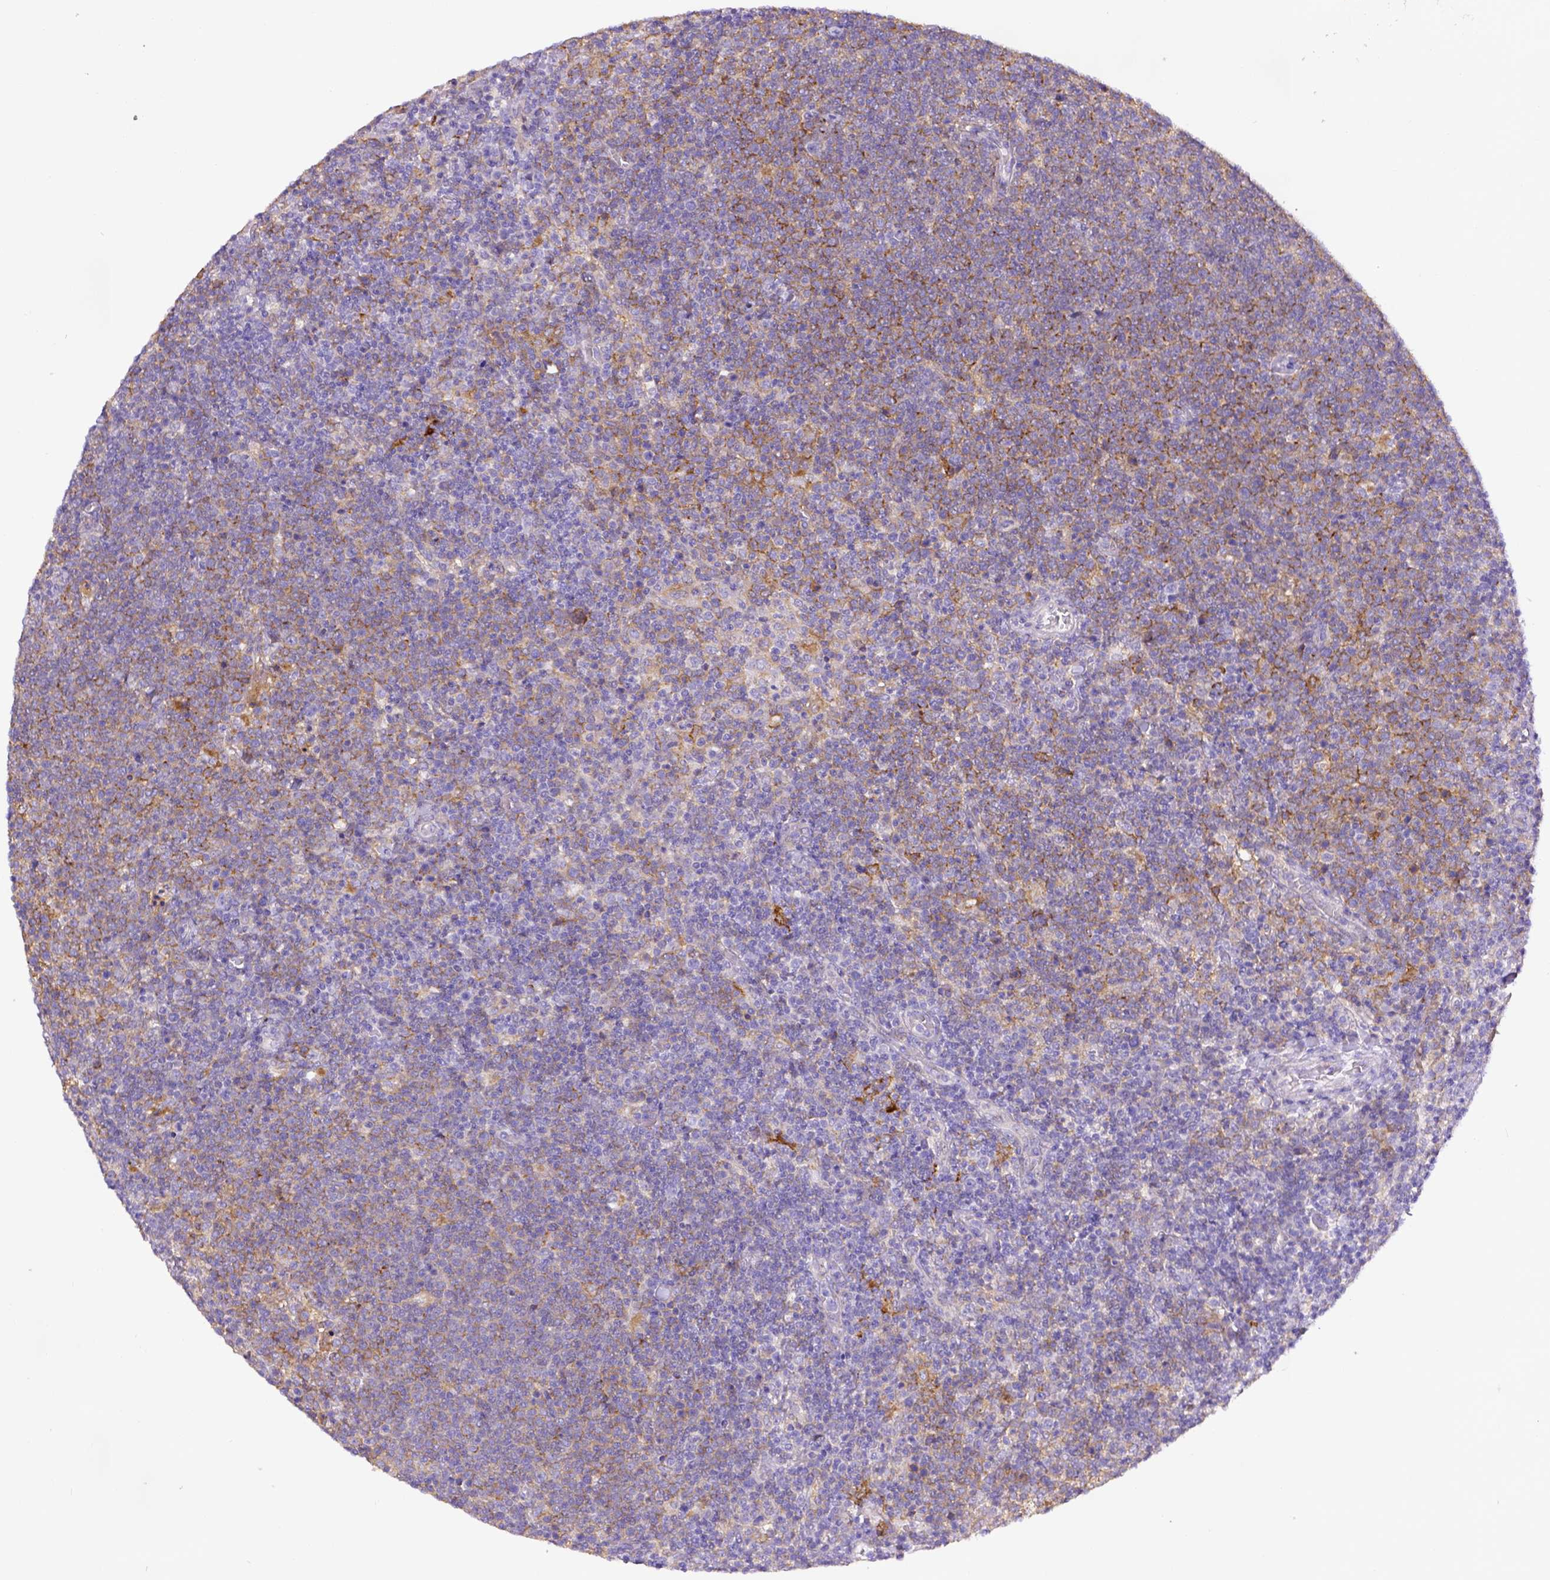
{"staining": {"intensity": "moderate", "quantity": "25%-75%", "location": "cytoplasmic/membranous"}, "tissue": "lymphoma", "cell_type": "Tumor cells", "image_type": "cancer", "snomed": [{"axis": "morphology", "description": "Malignant lymphoma, non-Hodgkin's type, High grade"}, {"axis": "topography", "description": "Lymph node"}], "caption": "Immunohistochemistry micrograph of neoplastic tissue: malignant lymphoma, non-Hodgkin's type (high-grade) stained using IHC displays medium levels of moderate protein expression localized specifically in the cytoplasmic/membranous of tumor cells, appearing as a cytoplasmic/membranous brown color.", "gene": "CD40", "patient": {"sex": "male", "age": 61}}